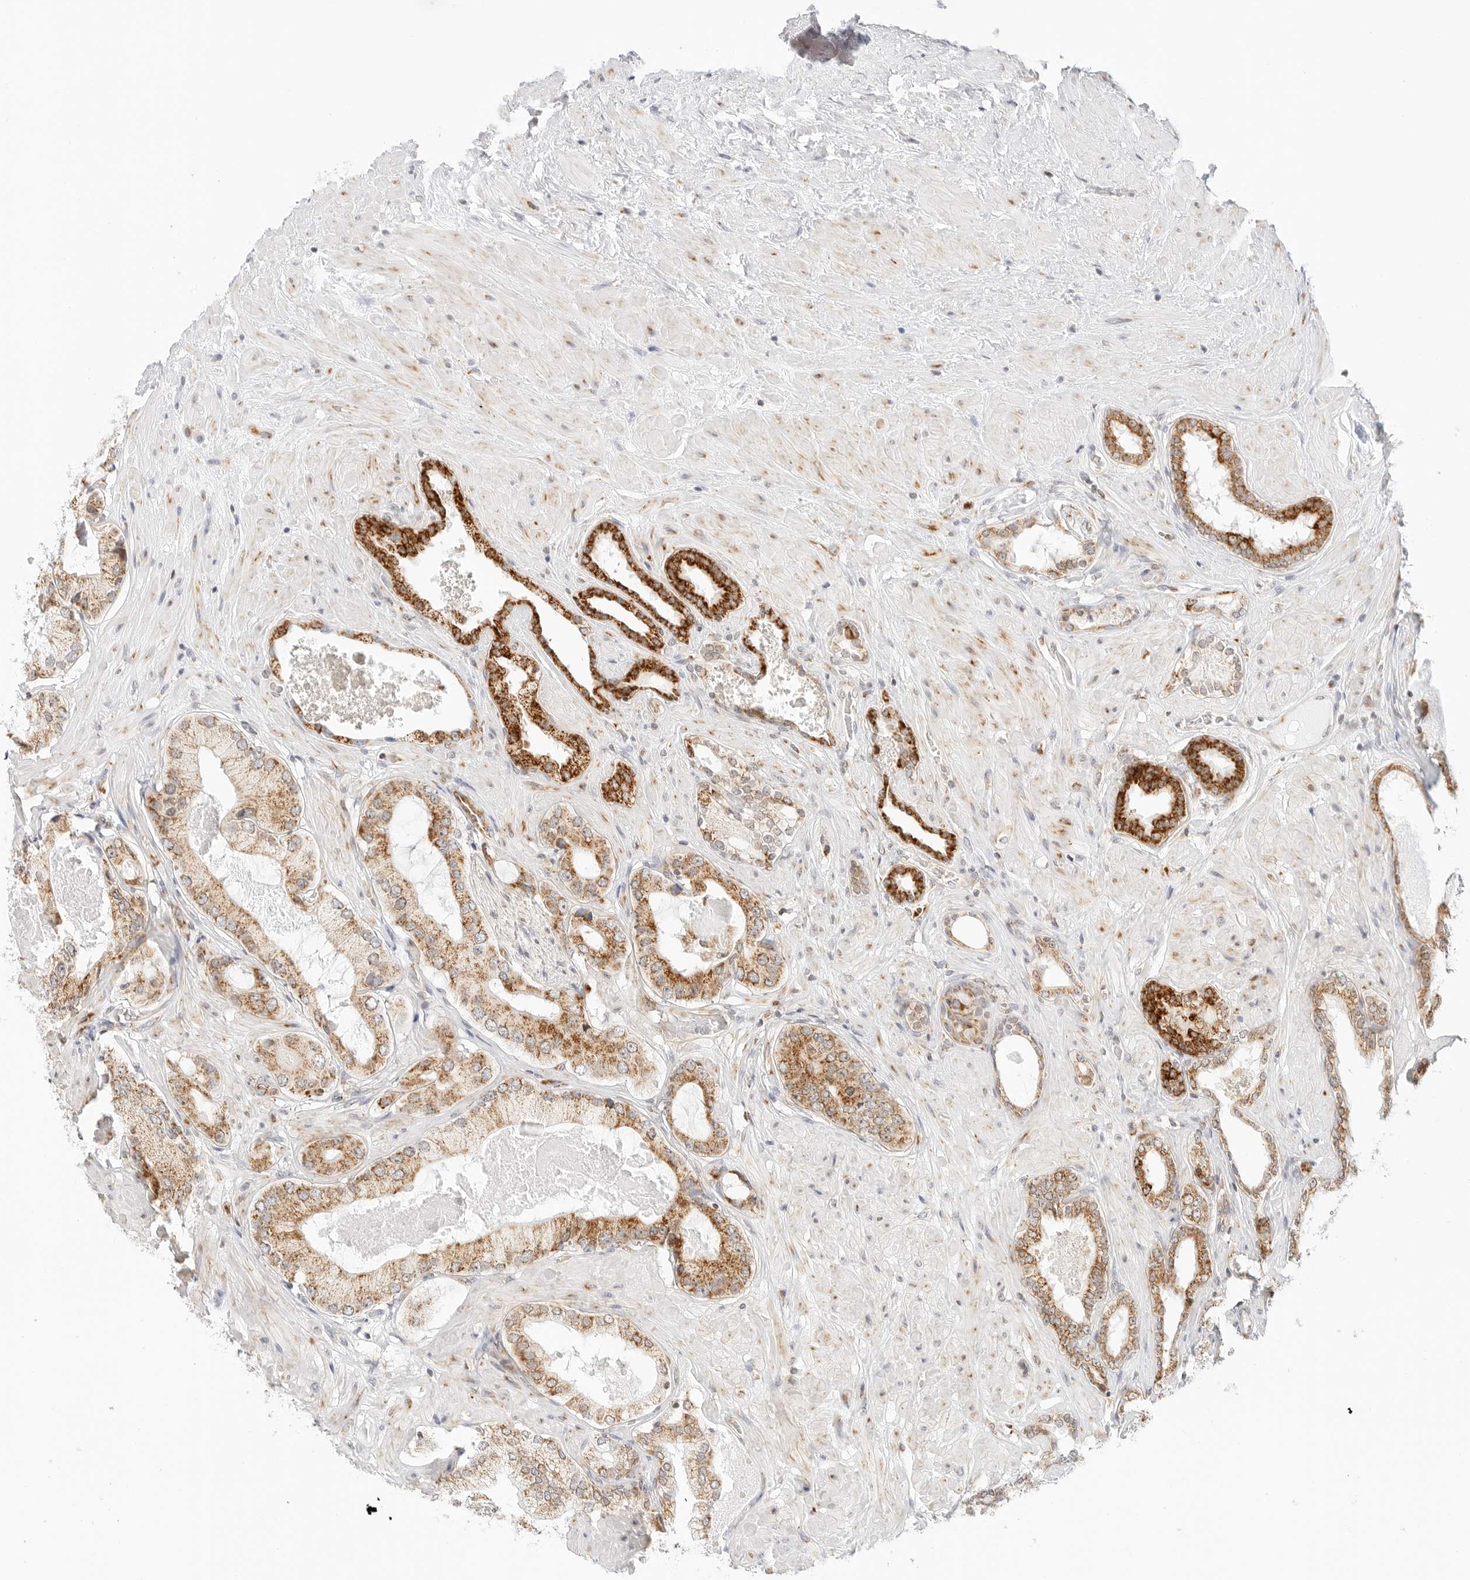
{"staining": {"intensity": "strong", "quantity": ">75%", "location": "cytoplasmic/membranous"}, "tissue": "prostate cancer", "cell_type": "Tumor cells", "image_type": "cancer", "snomed": [{"axis": "morphology", "description": "Adenocarcinoma, High grade"}, {"axis": "topography", "description": "Prostate"}], "caption": "Human prostate cancer stained for a protein (brown) exhibits strong cytoplasmic/membranous positive expression in about >75% of tumor cells.", "gene": "FH", "patient": {"sex": "male", "age": 59}}